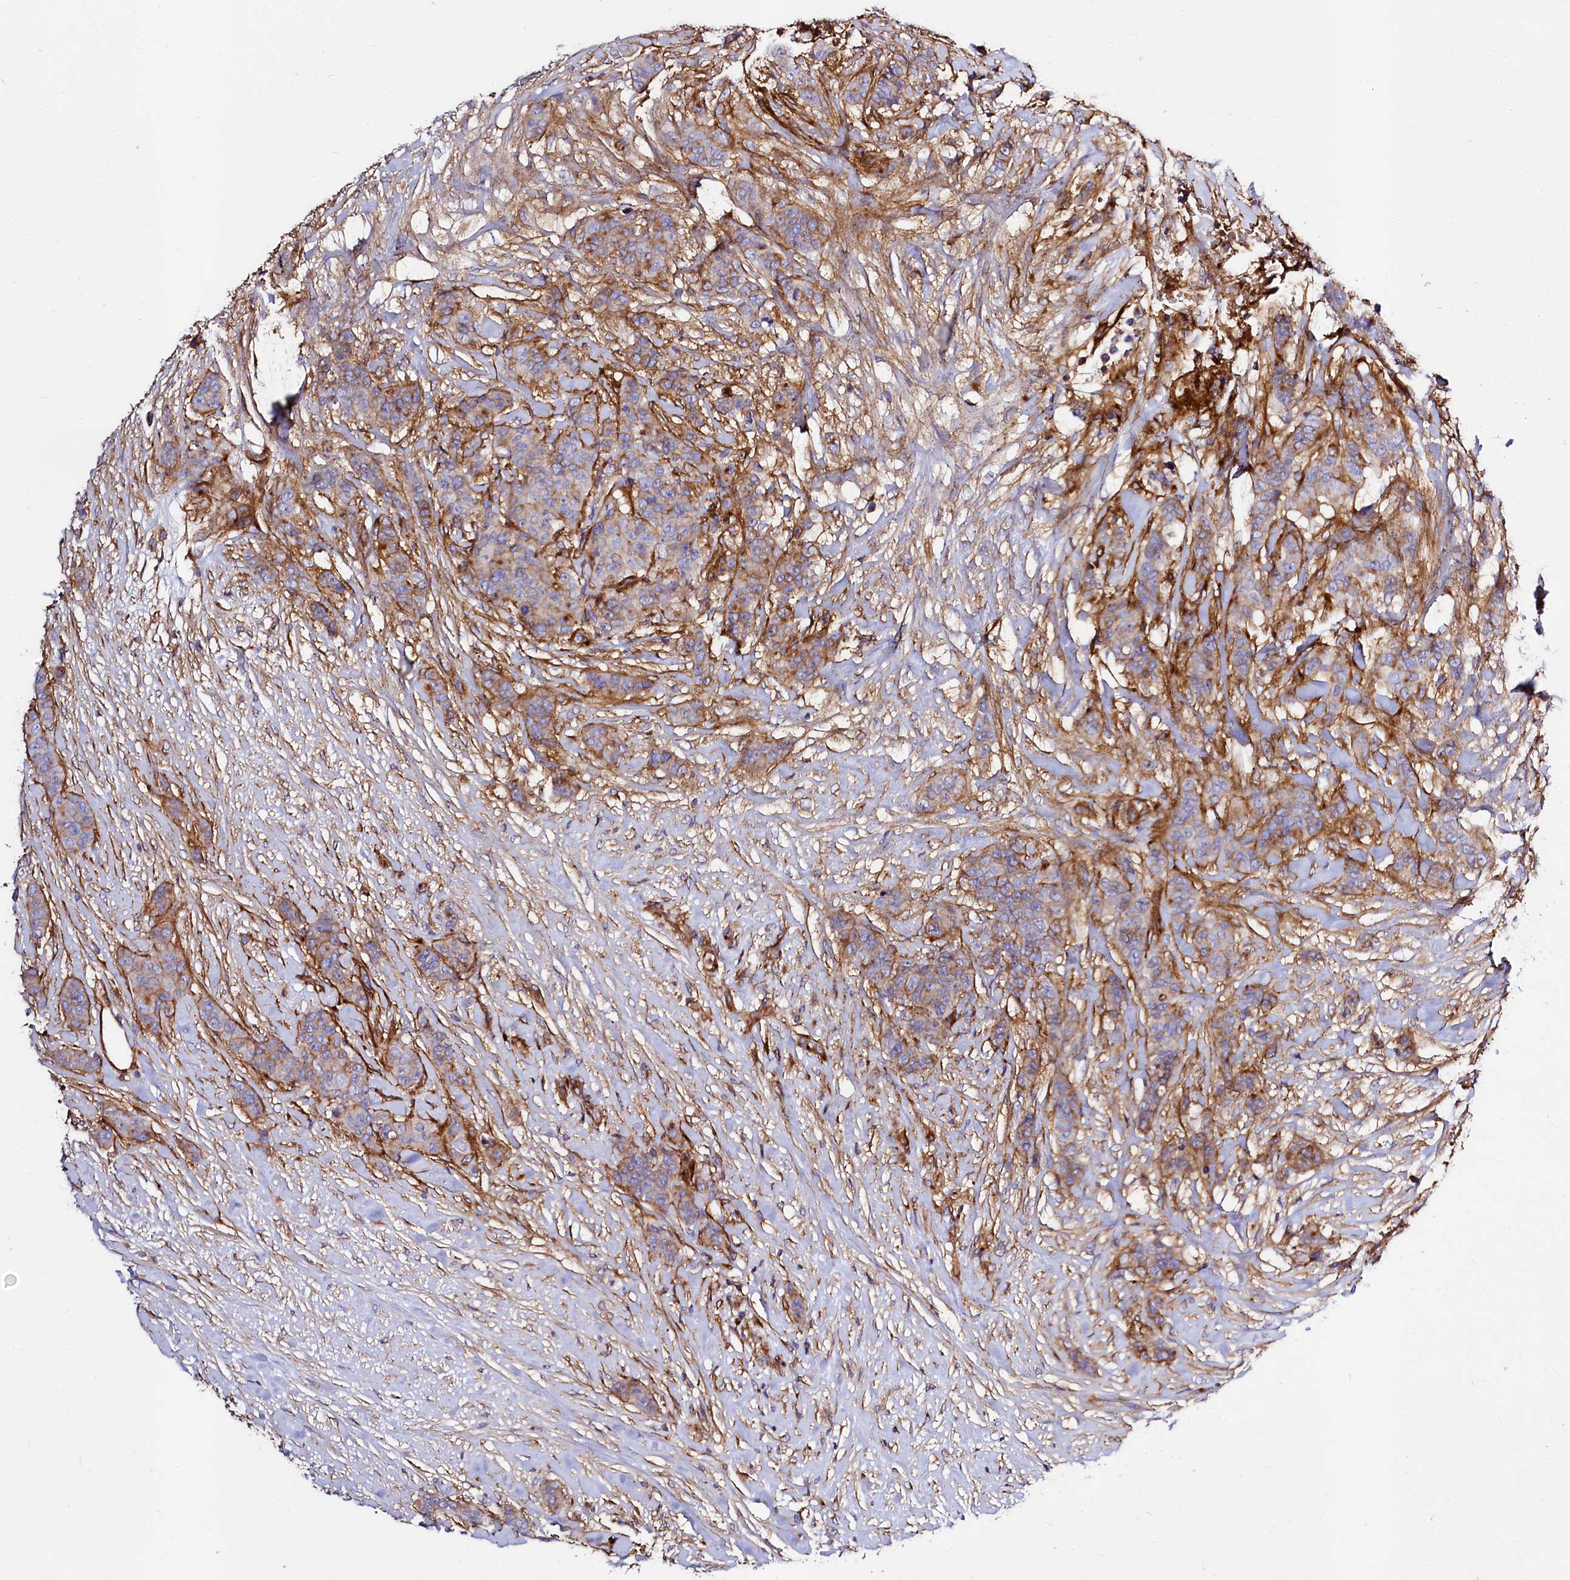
{"staining": {"intensity": "moderate", "quantity": "25%-75%", "location": "cytoplasmic/membranous"}, "tissue": "breast cancer", "cell_type": "Tumor cells", "image_type": "cancer", "snomed": [{"axis": "morphology", "description": "Duct carcinoma"}, {"axis": "topography", "description": "Breast"}], "caption": "Breast cancer (invasive ductal carcinoma) stained with immunohistochemistry shows moderate cytoplasmic/membranous positivity in approximately 25%-75% of tumor cells.", "gene": "ANO6", "patient": {"sex": "female", "age": 40}}